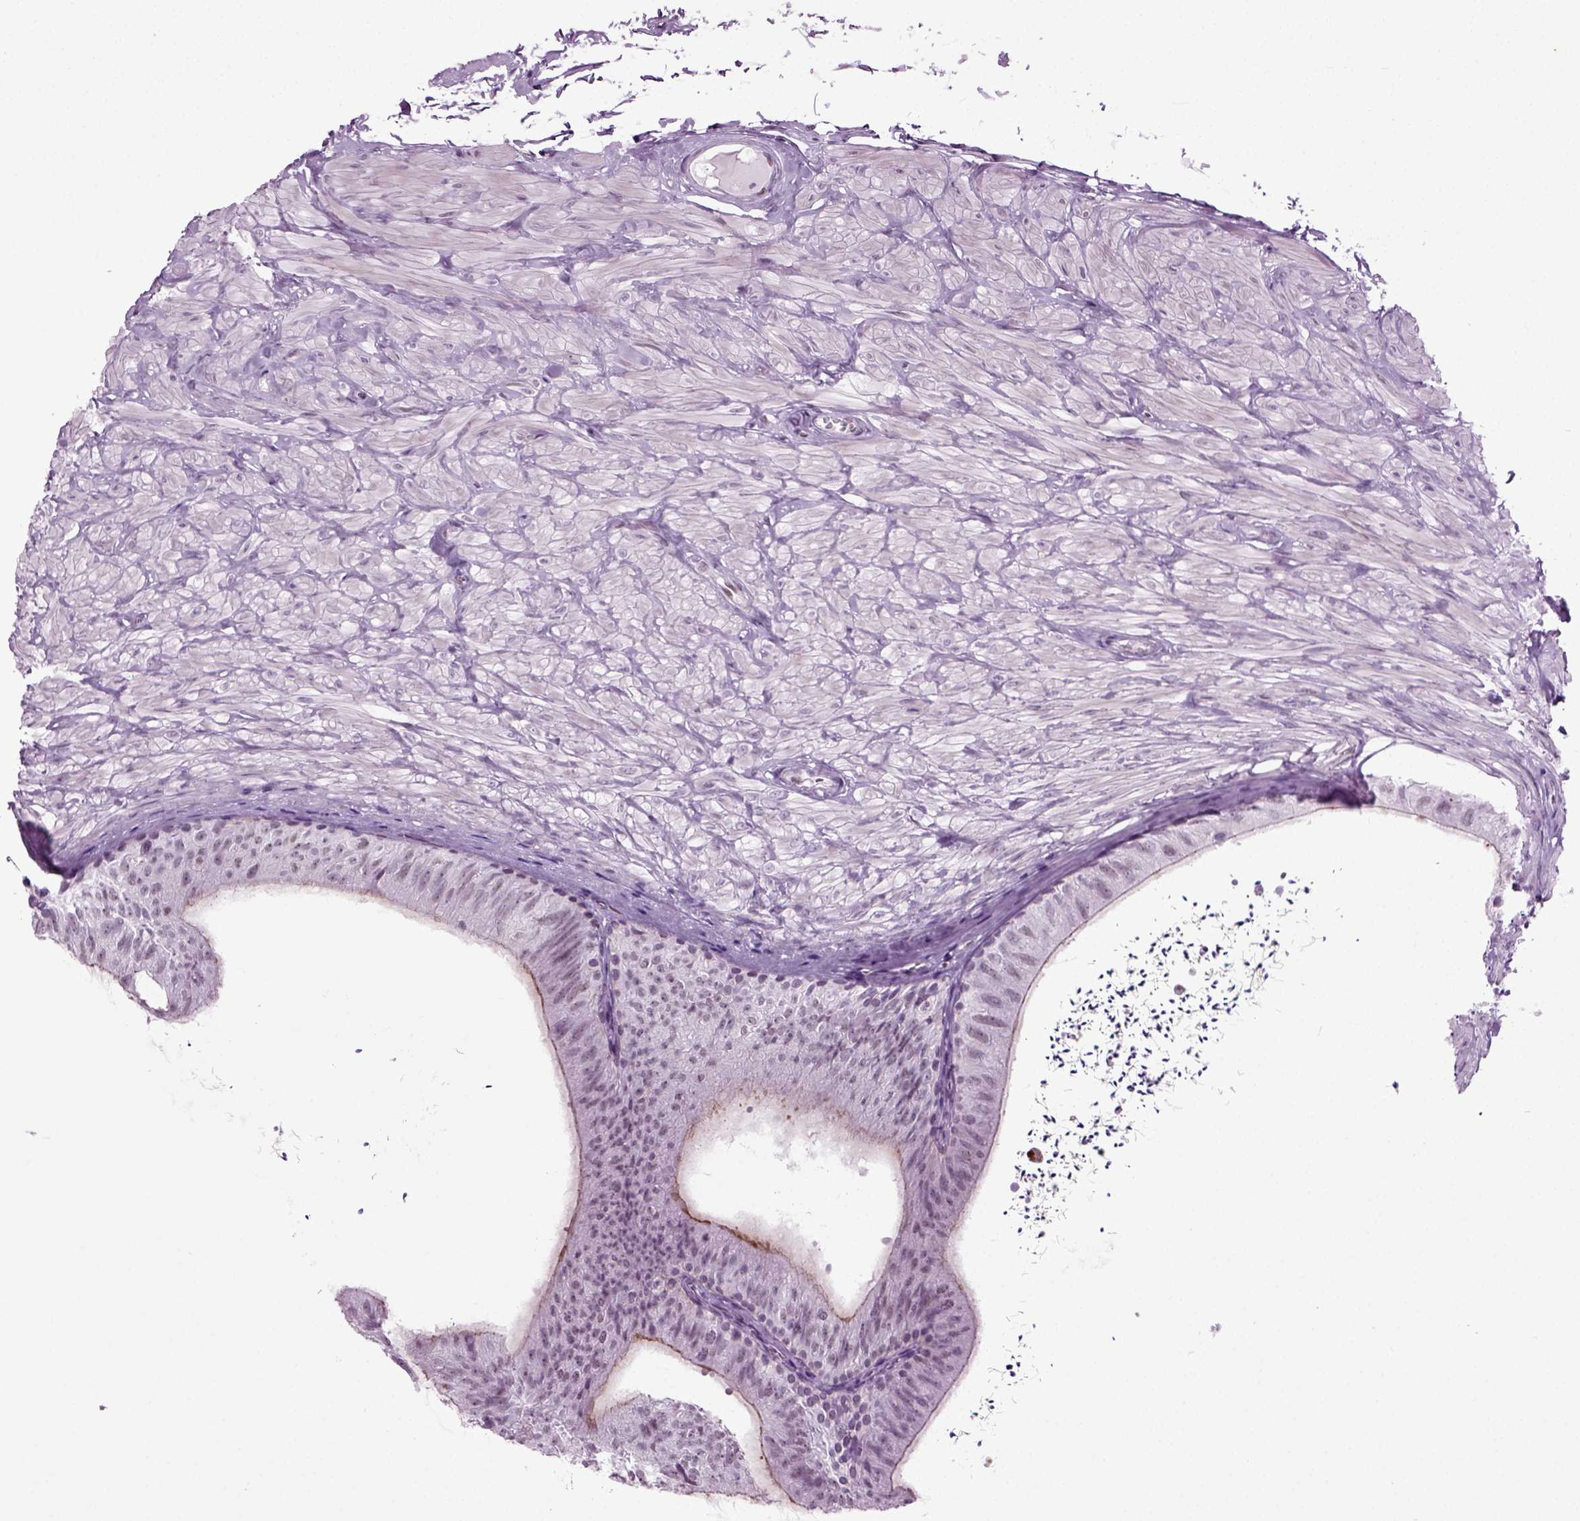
{"staining": {"intensity": "strong", "quantity": "<25%", "location": "nuclear"}, "tissue": "epididymis", "cell_type": "Glandular cells", "image_type": "normal", "snomed": [{"axis": "morphology", "description": "Normal tissue, NOS"}, {"axis": "topography", "description": "Epididymis"}], "caption": "About <25% of glandular cells in unremarkable epididymis exhibit strong nuclear protein staining as visualized by brown immunohistochemical staining.", "gene": "RFX3", "patient": {"sex": "male", "age": 32}}